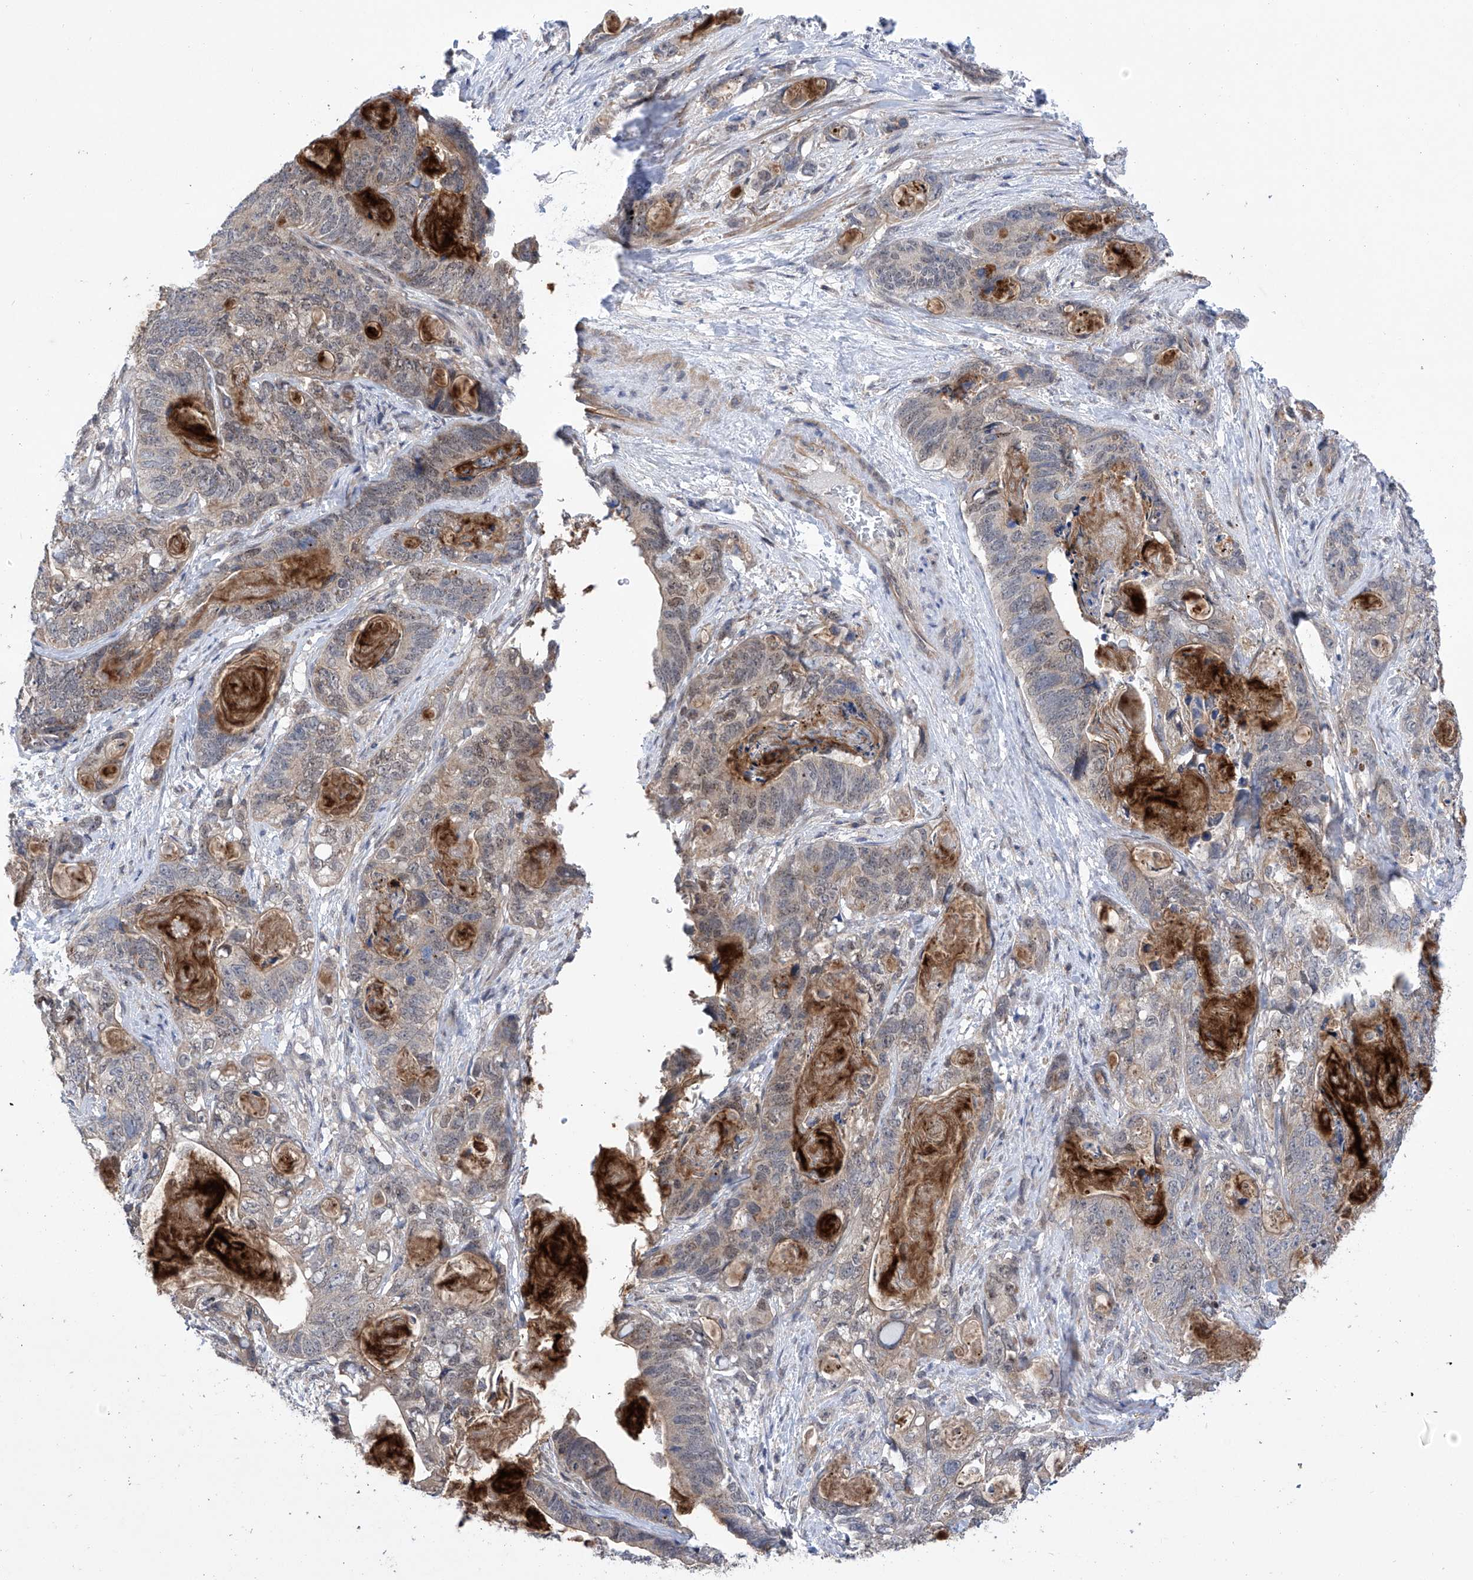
{"staining": {"intensity": "weak", "quantity": "<25%", "location": "cytoplasmic/membranous"}, "tissue": "stomach cancer", "cell_type": "Tumor cells", "image_type": "cancer", "snomed": [{"axis": "morphology", "description": "Normal tissue, NOS"}, {"axis": "morphology", "description": "Adenocarcinoma, NOS"}, {"axis": "topography", "description": "Stomach"}], "caption": "Immunohistochemistry of human stomach cancer exhibits no staining in tumor cells. (DAB immunohistochemistry (IHC) visualized using brightfield microscopy, high magnification).", "gene": "KIFC2", "patient": {"sex": "female", "age": 89}}